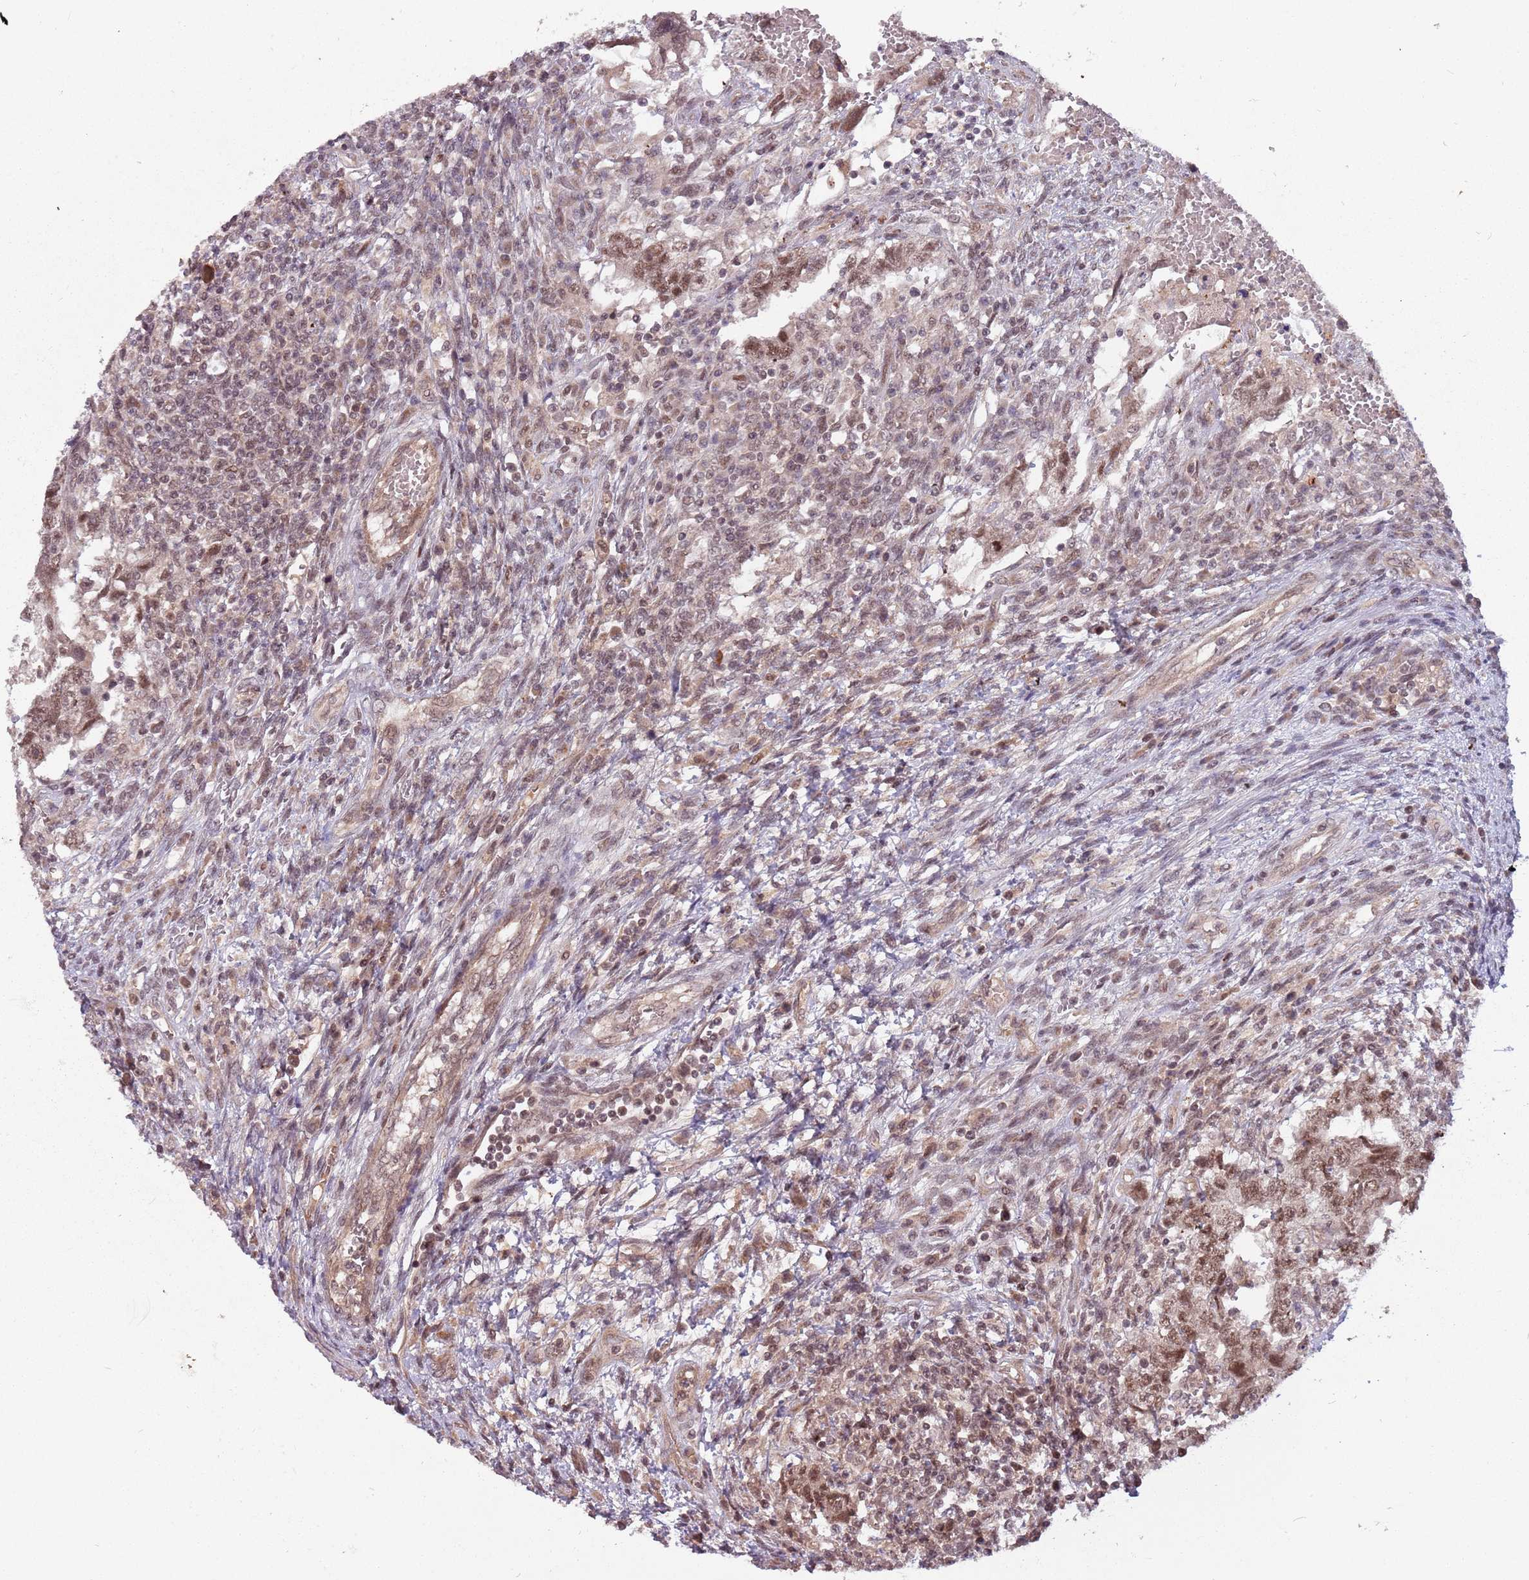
{"staining": {"intensity": "moderate", "quantity": "25%-75%", "location": "nuclear"}, "tissue": "testis cancer", "cell_type": "Tumor cells", "image_type": "cancer", "snomed": [{"axis": "morphology", "description": "Carcinoma, Embryonal, NOS"}, {"axis": "topography", "description": "Testis"}], "caption": "There is medium levels of moderate nuclear expression in tumor cells of embryonal carcinoma (testis), as demonstrated by immunohistochemical staining (brown color).", "gene": "SUDS3", "patient": {"sex": "male", "age": 26}}